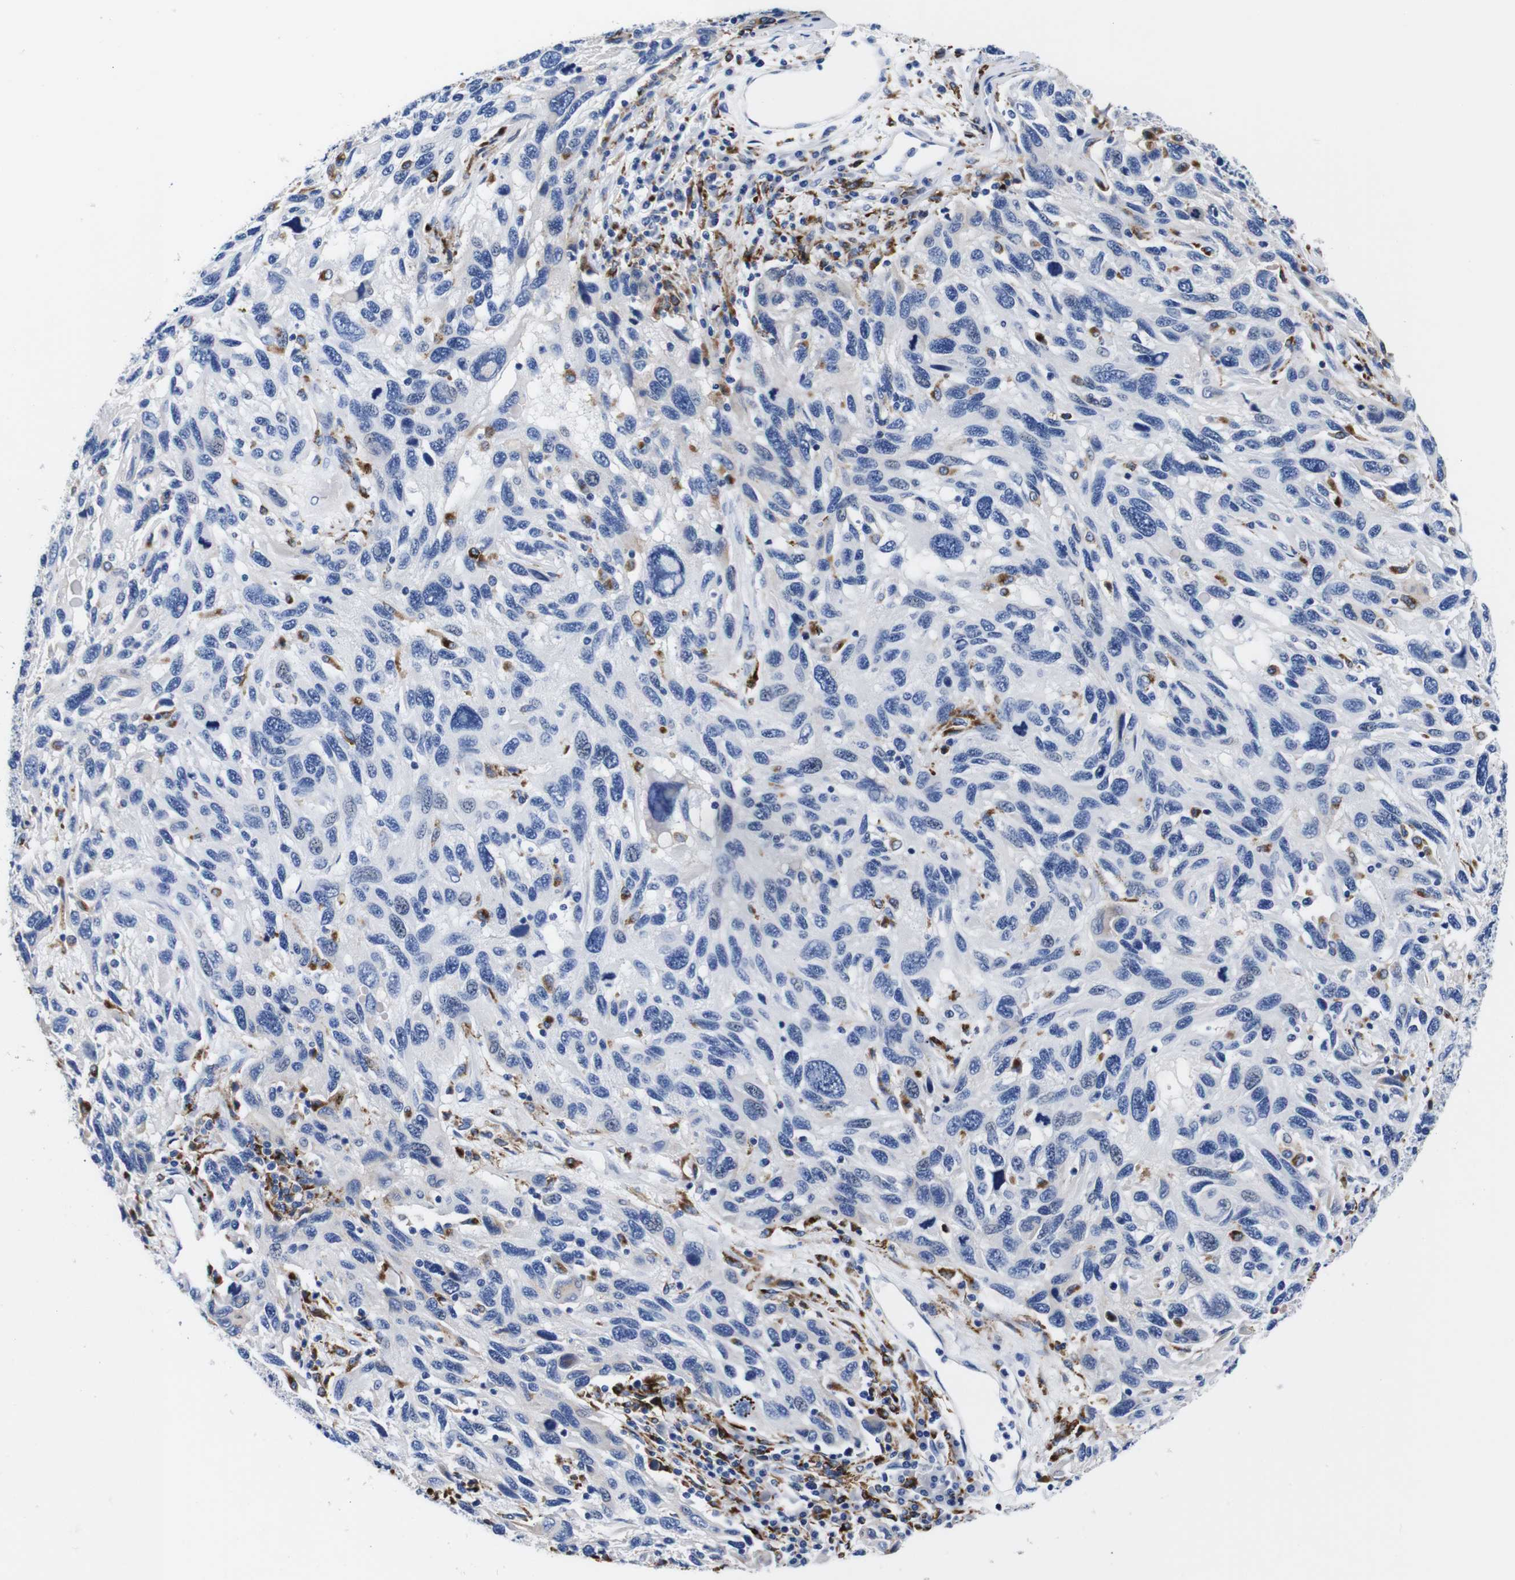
{"staining": {"intensity": "negative", "quantity": "none", "location": "none"}, "tissue": "melanoma", "cell_type": "Tumor cells", "image_type": "cancer", "snomed": [{"axis": "morphology", "description": "Malignant melanoma, NOS"}, {"axis": "topography", "description": "Skin"}], "caption": "DAB immunohistochemical staining of human melanoma shows no significant expression in tumor cells. (DAB (3,3'-diaminobenzidine) immunohistochemistry, high magnification).", "gene": "HLA-DMB", "patient": {"sex": "male", "age": 53}}